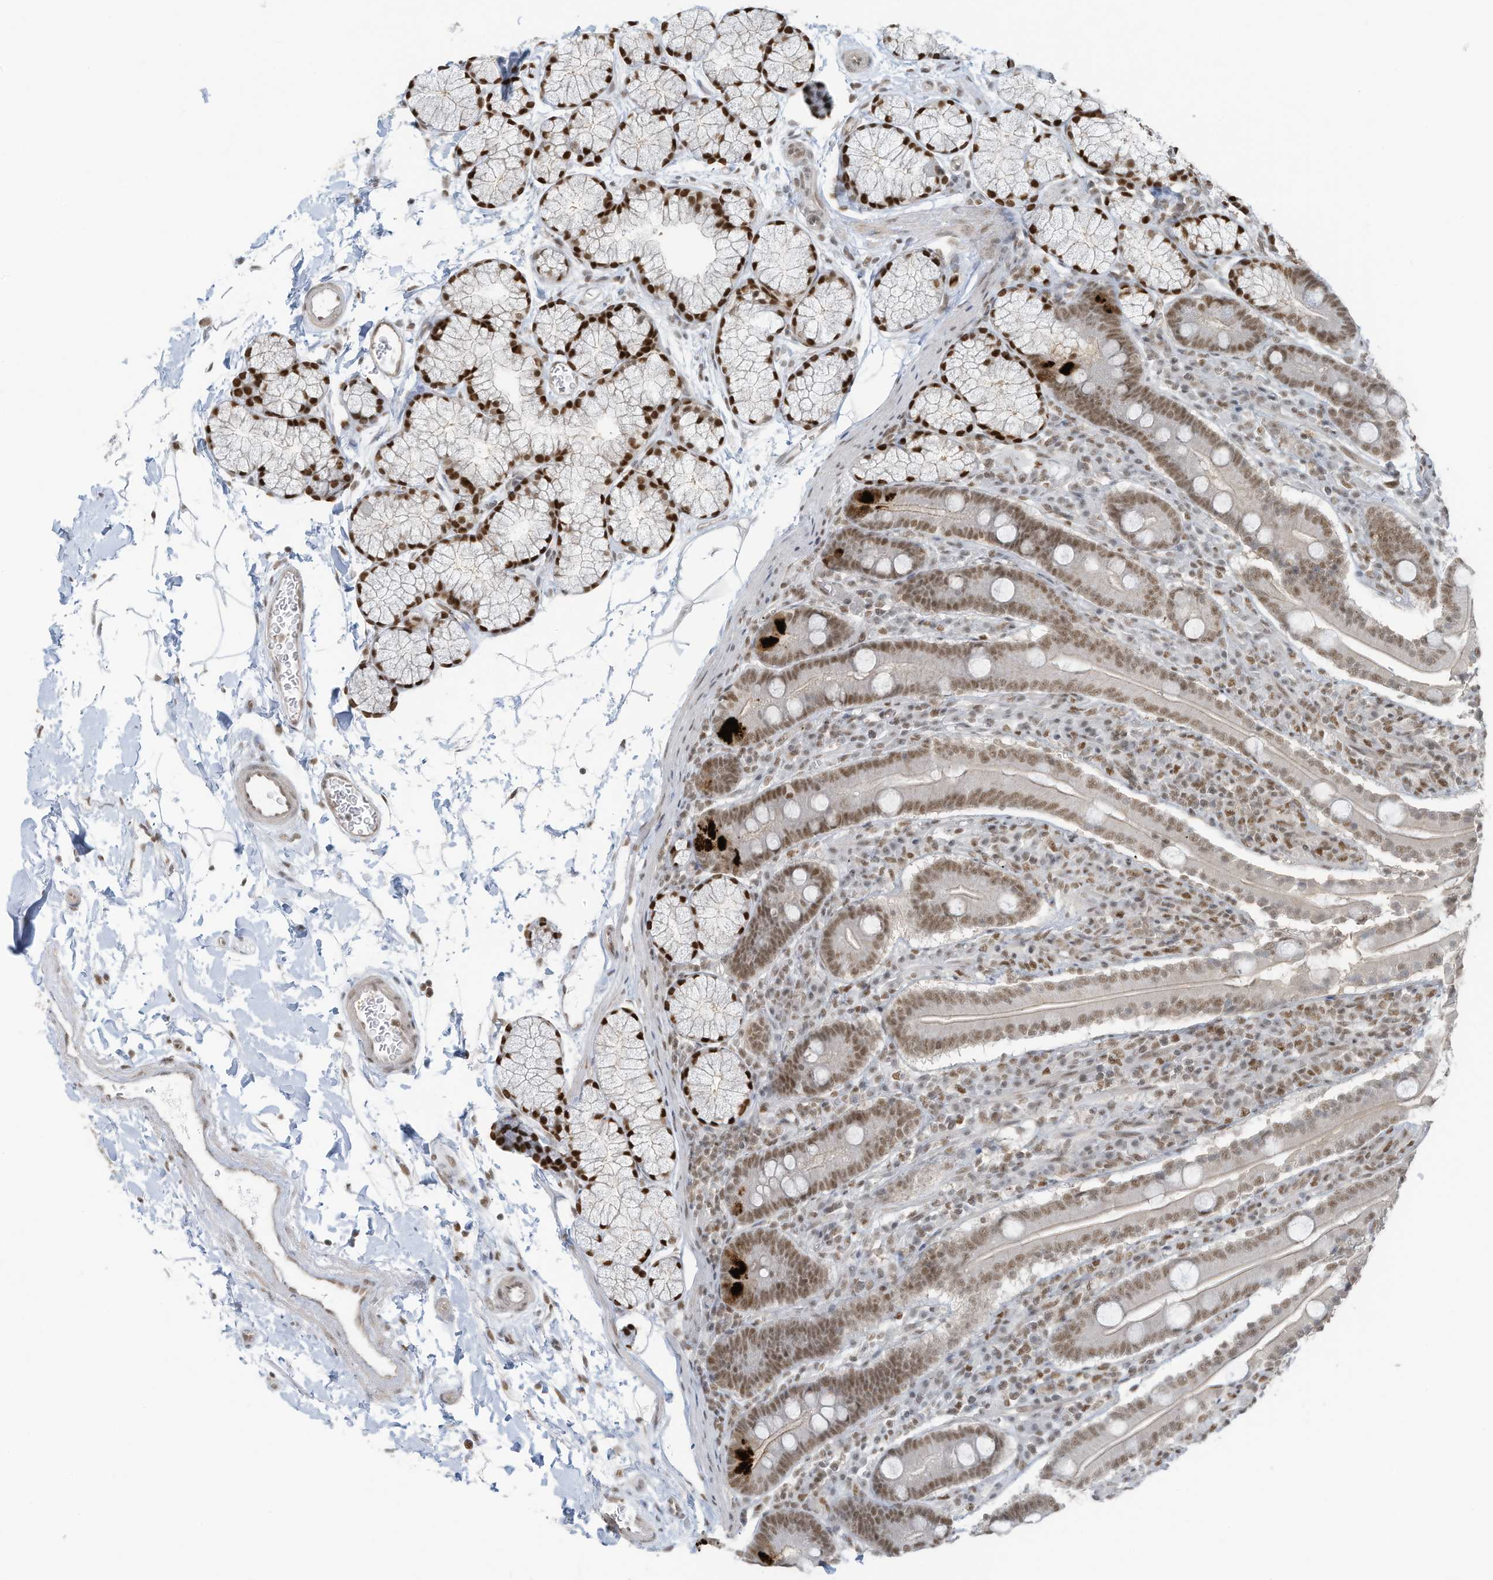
{"staining": {"intensity": "moderate", "quantity": ">75%", "location": "cytoplasmic/membranous,nuclear"}, "tissue": "duodenum", "cell_type": "Glandular cells", "image_type": "normal", "snomed": [{"axis": "morphology", "description": "Normal tissue, NOS"}, {"axis": "topography", "description": "Duodenum"}], "caption": "Moderate cytoplasmic/membranous,nuclear positivity for a protein is identified in approximately >75% of glandular cells of normal duodenum using IHC.", "gene": "DBR1", "patient": {"sex": "male", "age": 35}}